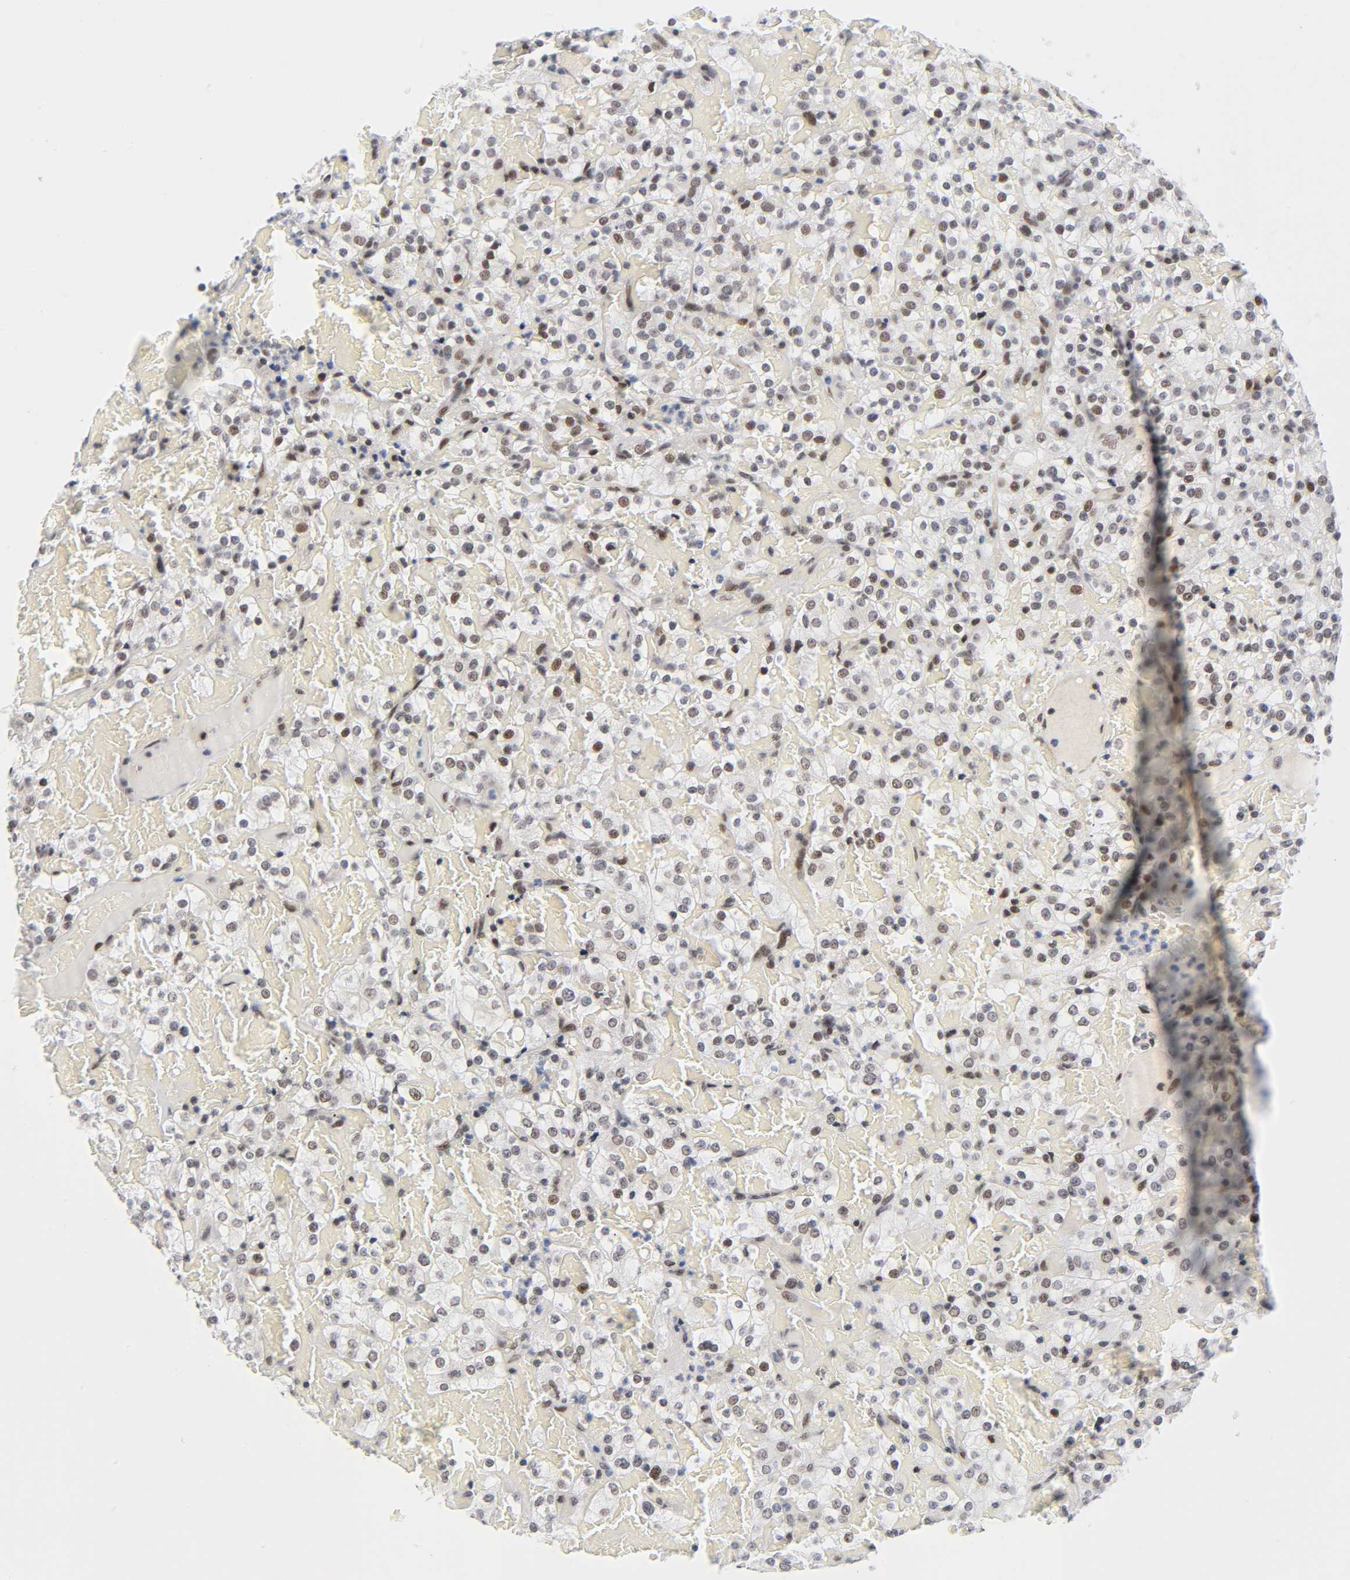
{"staining": {"intensity": "moderate", "quantity": "25%-75%", "location": "nuclear"}, "tissue": "renal cancer", "cell_type": "Tumor cells", "image_type": "cancer", "snomed": [{"axis": "morphology", "description": "Normal tissue, NOS"}, {"axis": "morphology", "description": "Adenocarcinoma, NOS"}, {"axis": "topography", "description": "Kidney"}], "caption": "Tumor cells exhibit medium levels of moderate nuclear positivity in about 25%-75% of cells in adenocarcinoma (renal).", "gene": "DIDO1", "patient": {"sex": "female", "age": 72}}